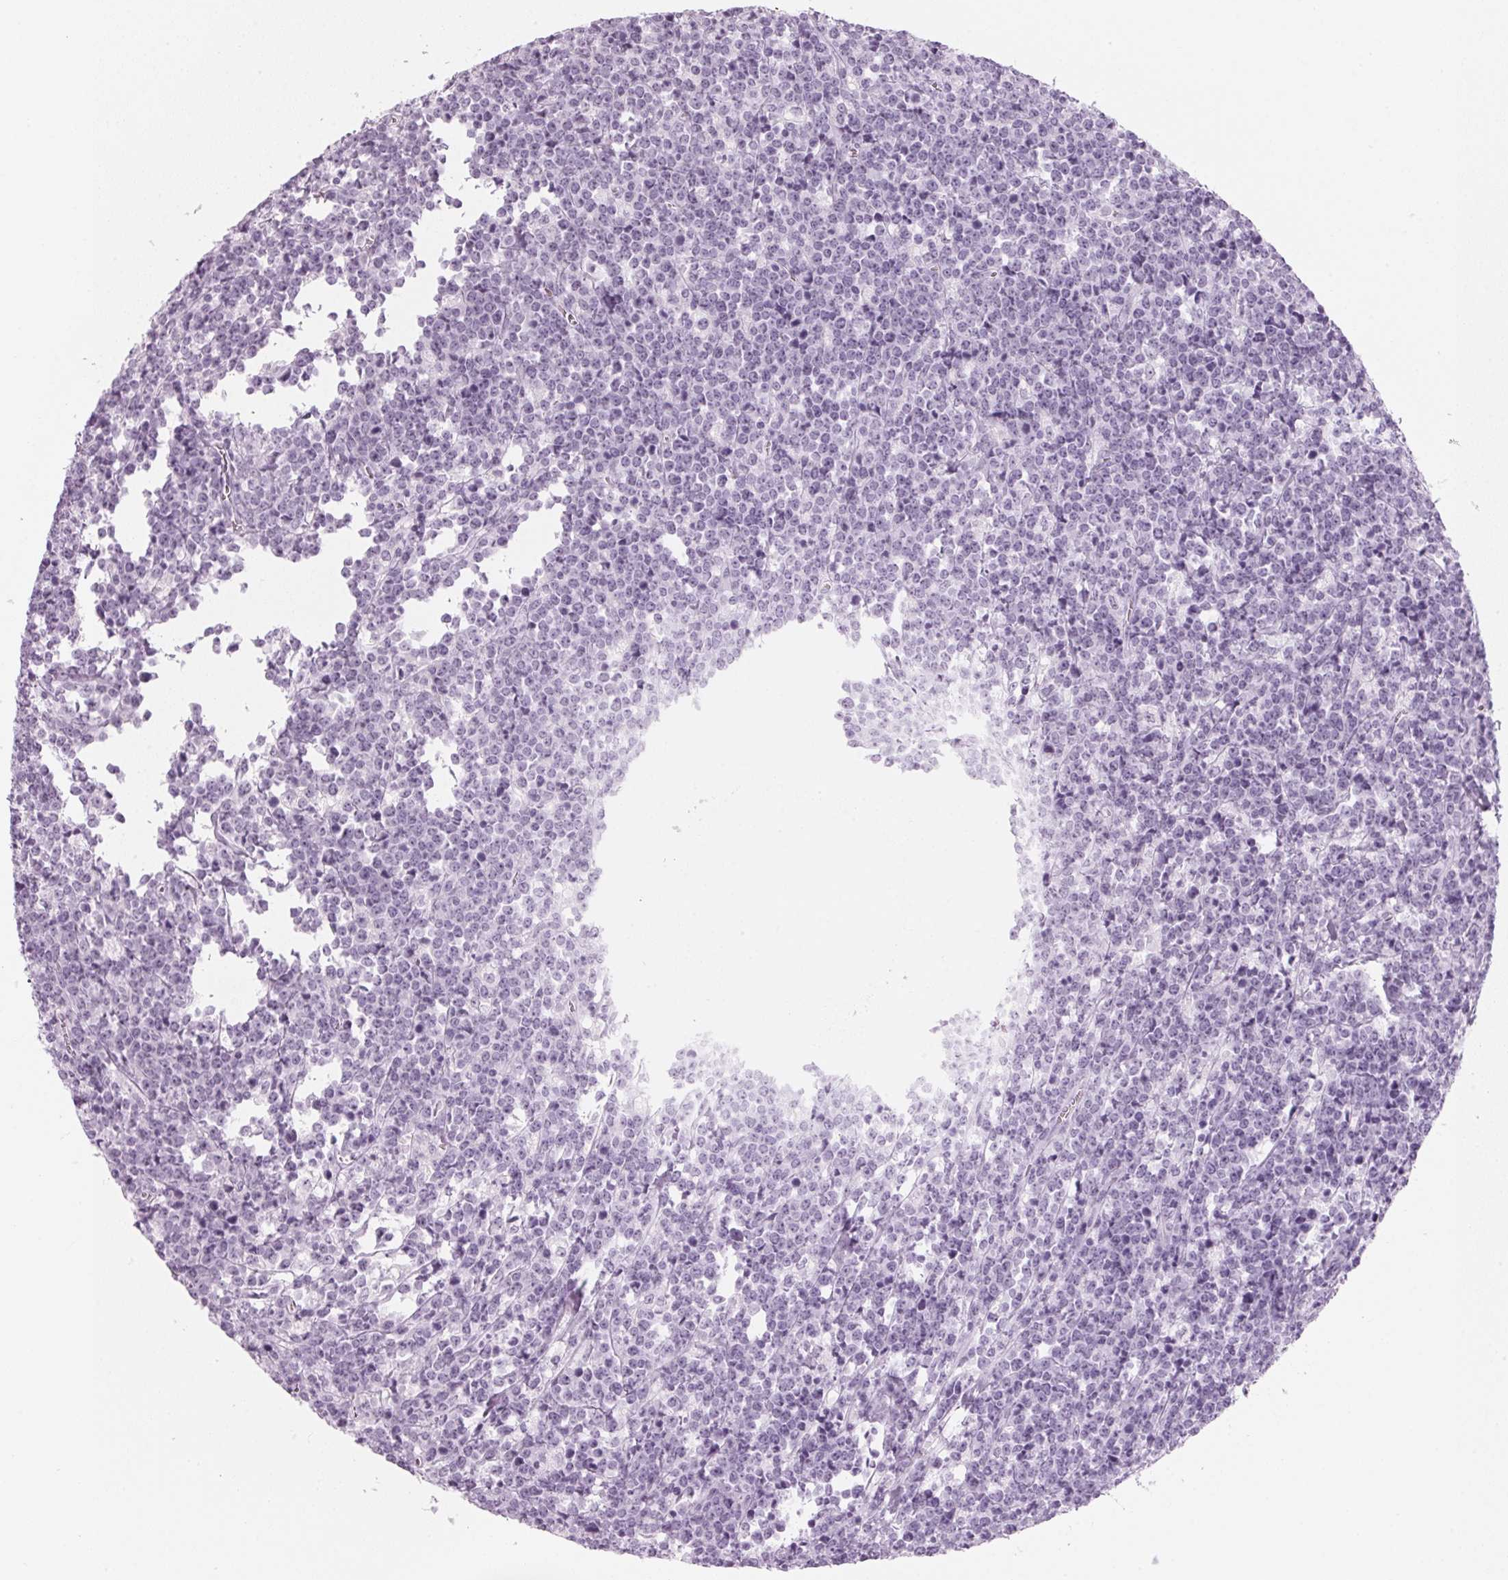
{"staining": {"intensity": "negative", "quantity": "none", "location": "none"}, "tissue": "lymphoma", "cell_type": "Tumor cells", "image_type": "cancer", "snomed": [{"axis": "morphology", "description": "Malignant lymphoma, non-Hodgkin's type, High grade"}, {"axis": "topography", "description": "Small intestine"}], "caption": "IHC image of human lymphoma stained for a protein (brown), which demonstrates no staining in tumor cells.", "gene": "DNTTIP2", "patient": {"sex": "female", "age": 56}}